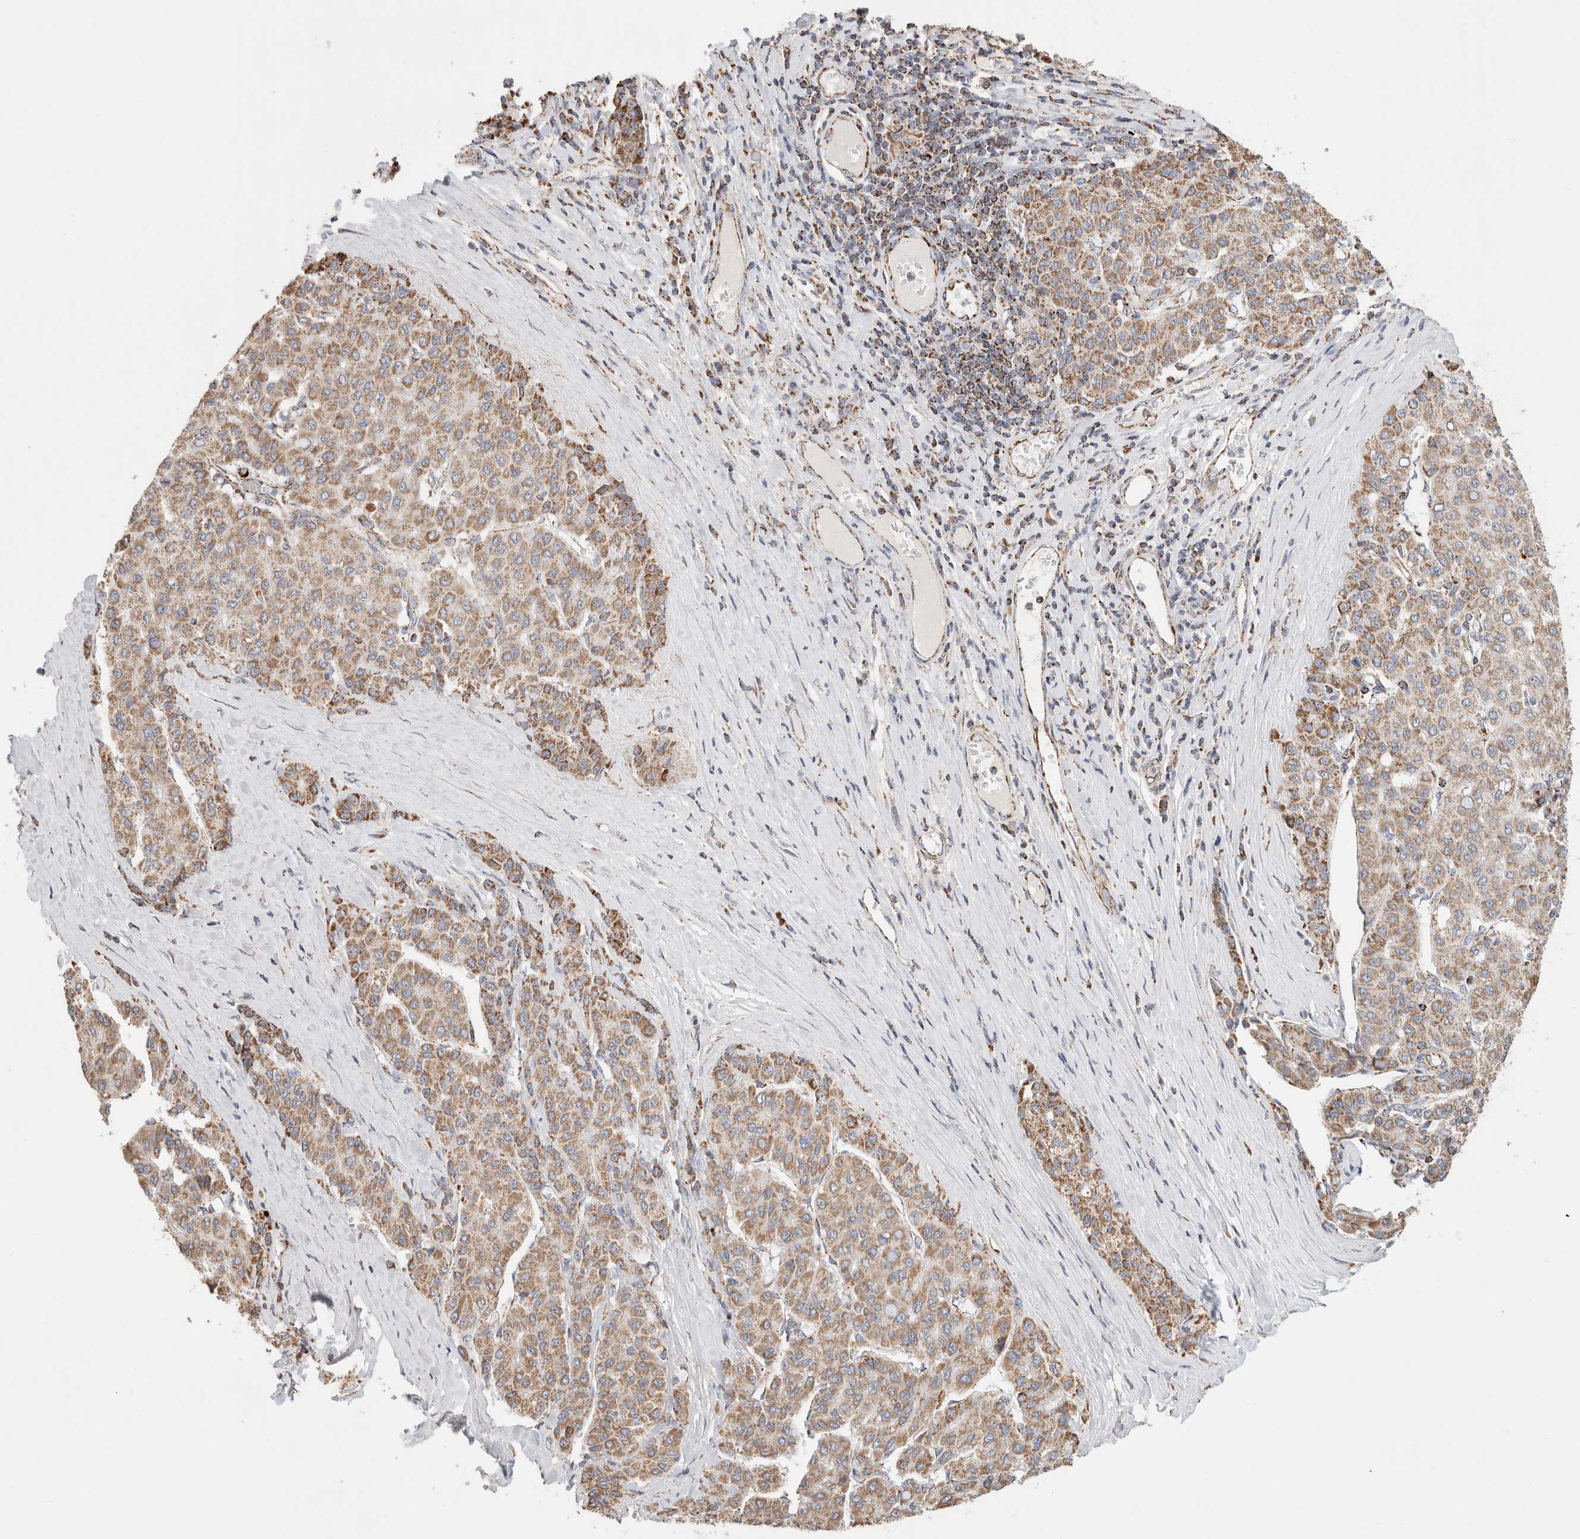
{"staining": {"intensity": "weak", "quantity": "25%-75%", "location": "cytoplasmic/membranous"}, "tissue": "liver cancer", "cell_type": "Tumor cells", "image_type": "cancer", "snomed": [{"axis": "morphology", "description": "Carcinoma, Hepatocellular, NOS"}, {"axis": "topography", "description": "Liver"}], "caption": "Immunohistochemistry of human liver cancer (hepatocellular carcinoma) reveals low levels of weak cytoplasmic/membranous expression in approximately 25%-75% of tumor cells.", "gene": "C1QBP", "patient": {"sex": "male", "age": 65}}